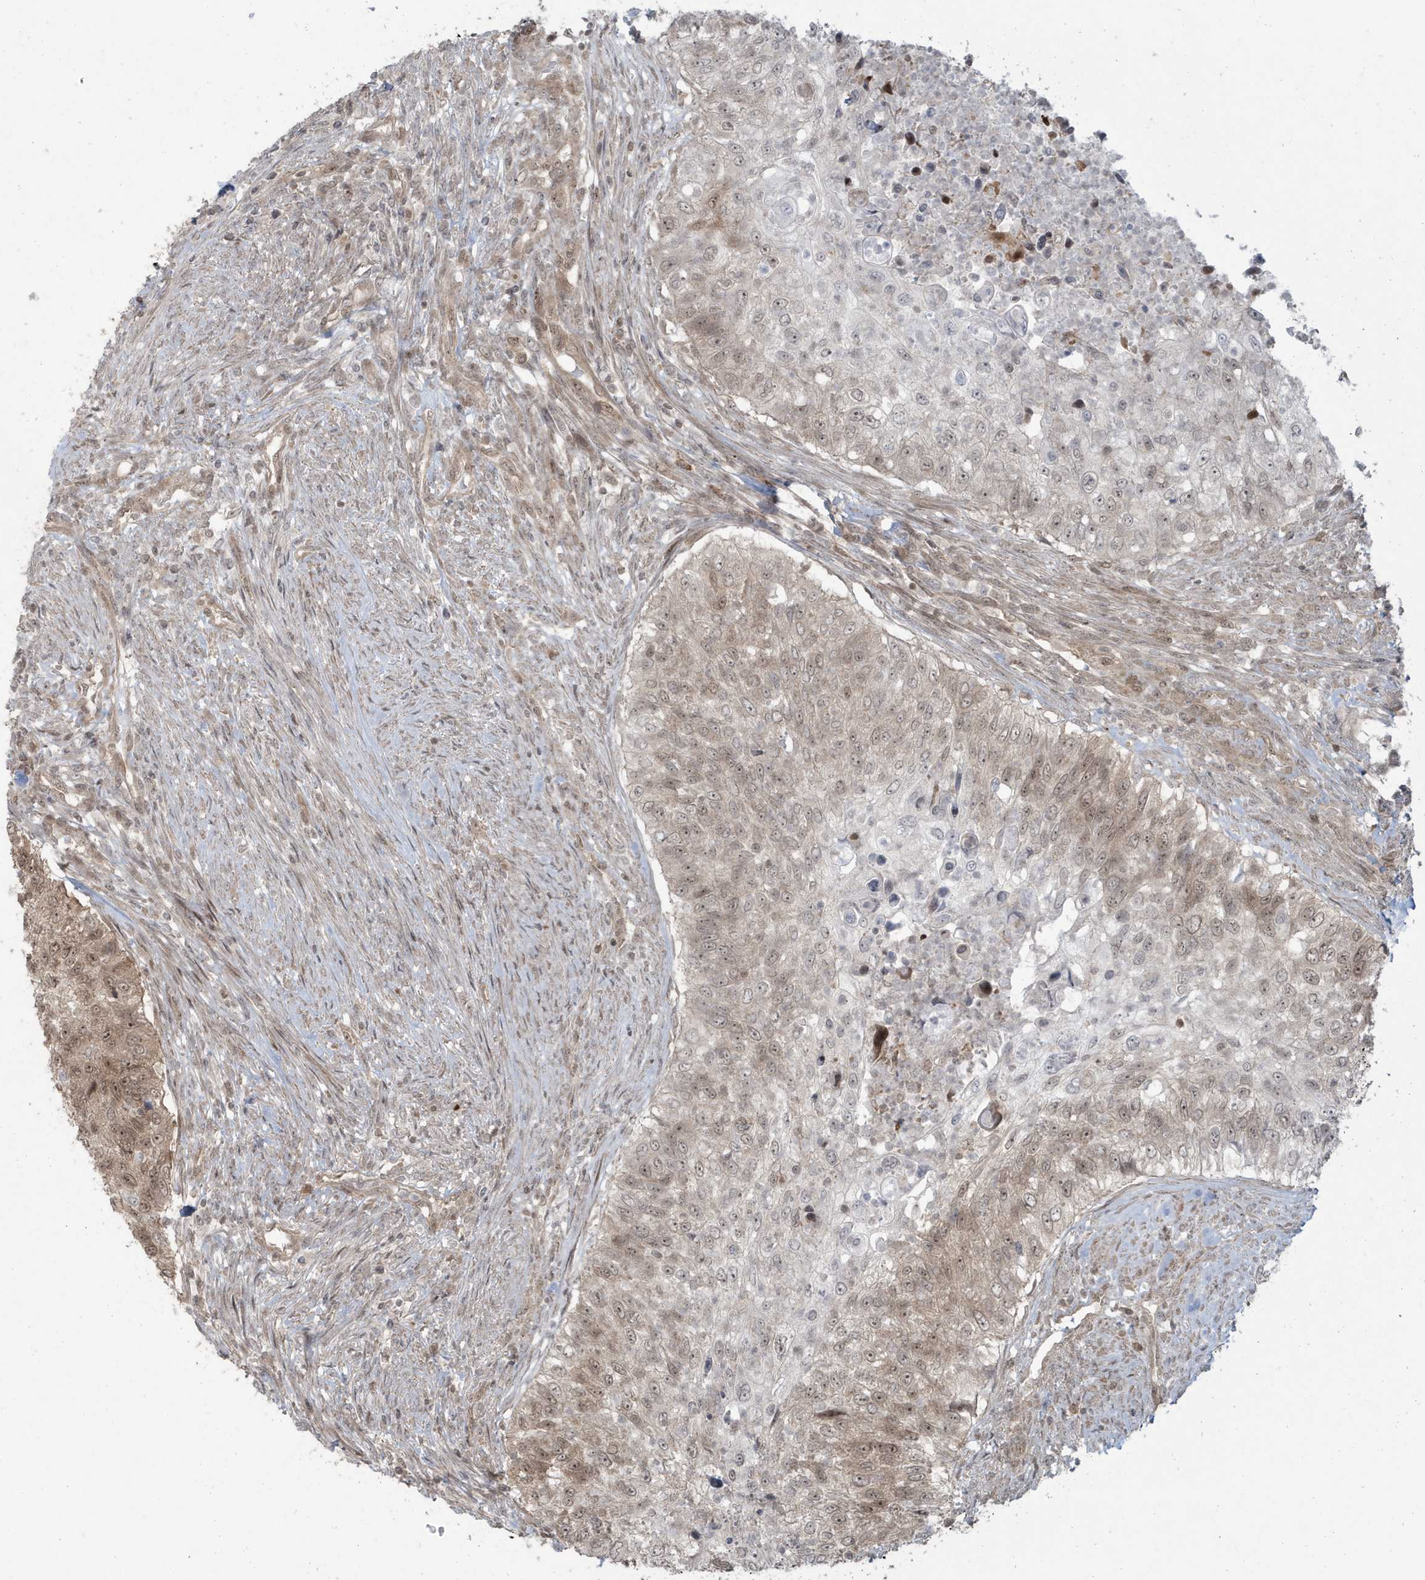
{"staining": {"intensity": "weak", "quantity": ">75%", "location": "cytoplasmic/membranous,nuclear"}, "tissue": "urothelial cancer", "cell_type": "Tumor cells", "image_type": "cancer", "snomed": [{"axis": "morphology", "description": "Urothelial carcinoma, High grade"}, {"axis": "topography", "description": "Urinary bladder"}], "caption": "DAB (3,3'-diaminobenzidine) immunohistochemical staining of urothelial carcinoma (high-grade) displays weak cytoplasmic/membranous and nuclear protein expression in about >75% of tumor cells.", "gene": "C1orf52", "patient": {"sex": "female", "age": 60}}